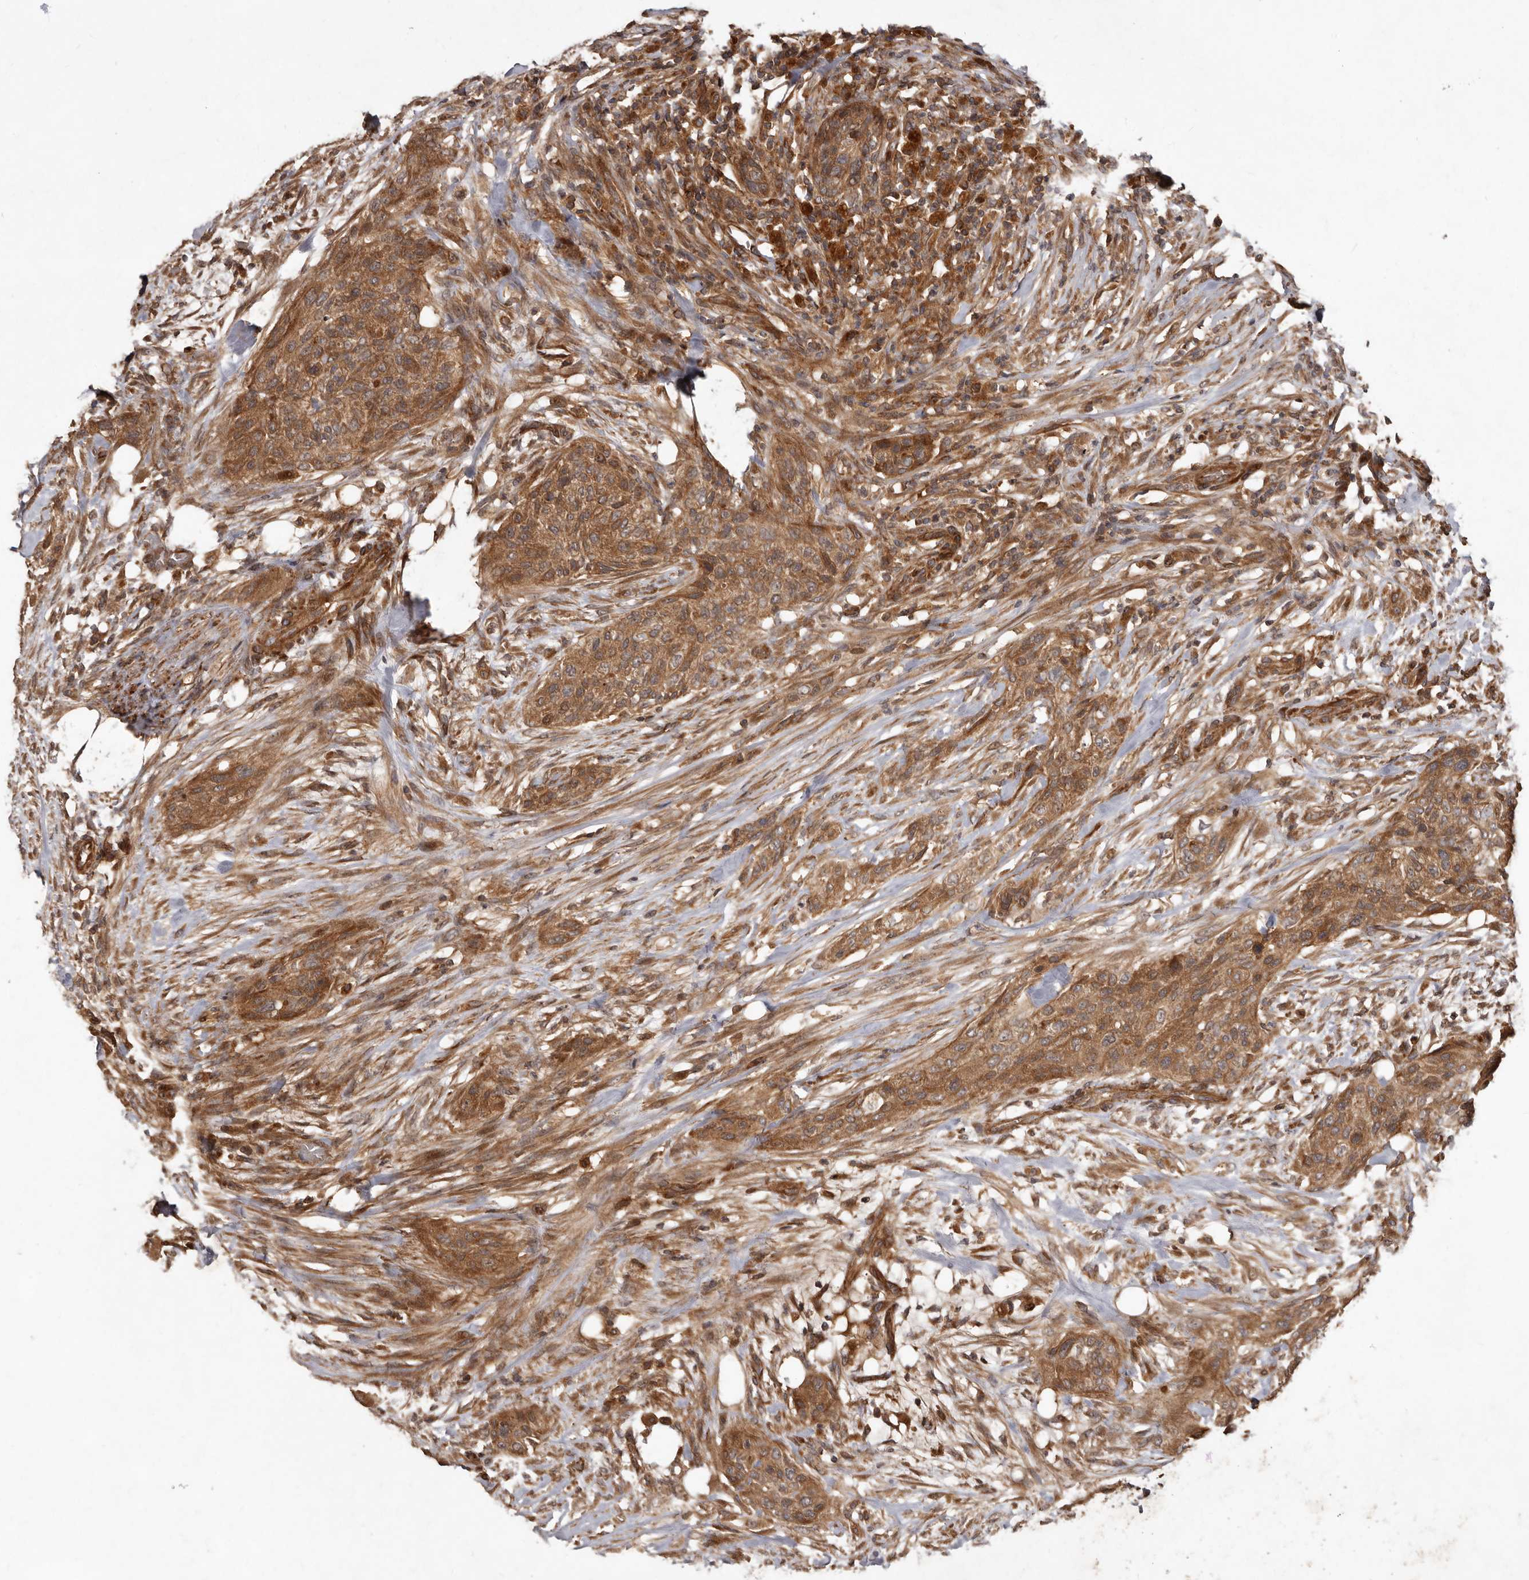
{"staining": {"intensity": "moderate", "quantity": ">75%", "location": "cytoplasmic/membranous"}, "tissue": "urothelial cancer", "cell_type": "Tumor cells", "image_type": "cancer", "snomed": [{"axis": "morphology", "description": "Urothelial carcinoma, High grade"}, {"axis": "topography", "description": "Urinary bladder"}], "caption": "A brown stain highlights moderate cytoplasmic/membranous staining of a protein in human urothelial carcinoma (high-grade) tumor cells. (DAB IHC with brightfield microscopy, high magnification).", "gene": "STK36", "patient": {"sex": "male", "age": 35}}